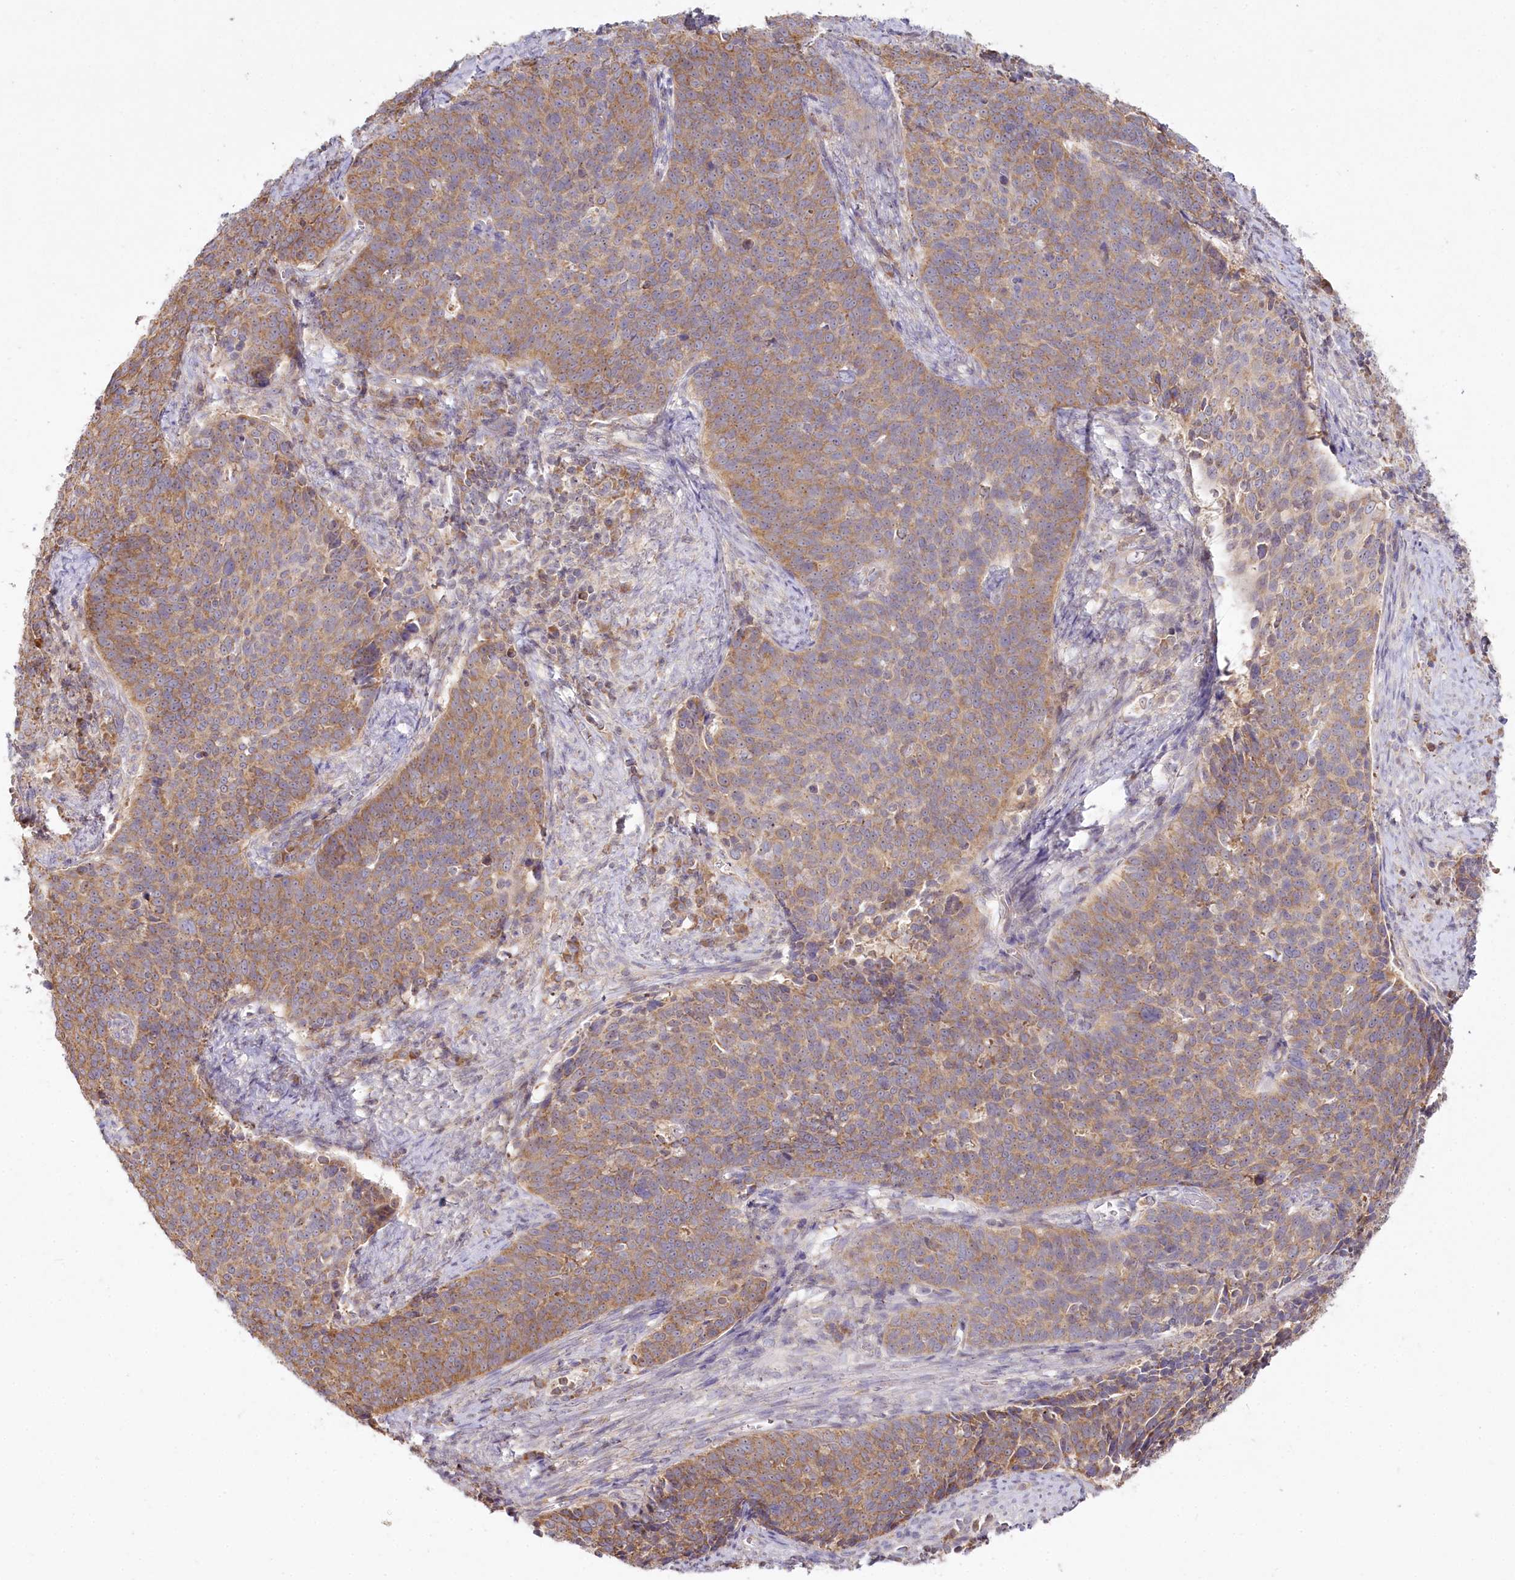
{"staining": {"intensity": "moderate", "quantity": ">75%", "location": "cytoplasmic/membranous"}, "tissue": "cervical cancer", "cell_type": "Tumor cells", "image_type": "cancer", "snomed": [{"axis": "morphology", "description": "Squamous cell carcinoma, NOS"}, {"axis": "topography", "description": "Cervix"}], "caption": "Cervical cancer stained with DAB (3,3'-diaminobenzidine) immunohistochemistry displays medium levels of moderate cytoplasmic/membranous expression in about >75% of tumor cells.", "gene": "ACOX2", "patient": {"sex": "female", "age": 39}}